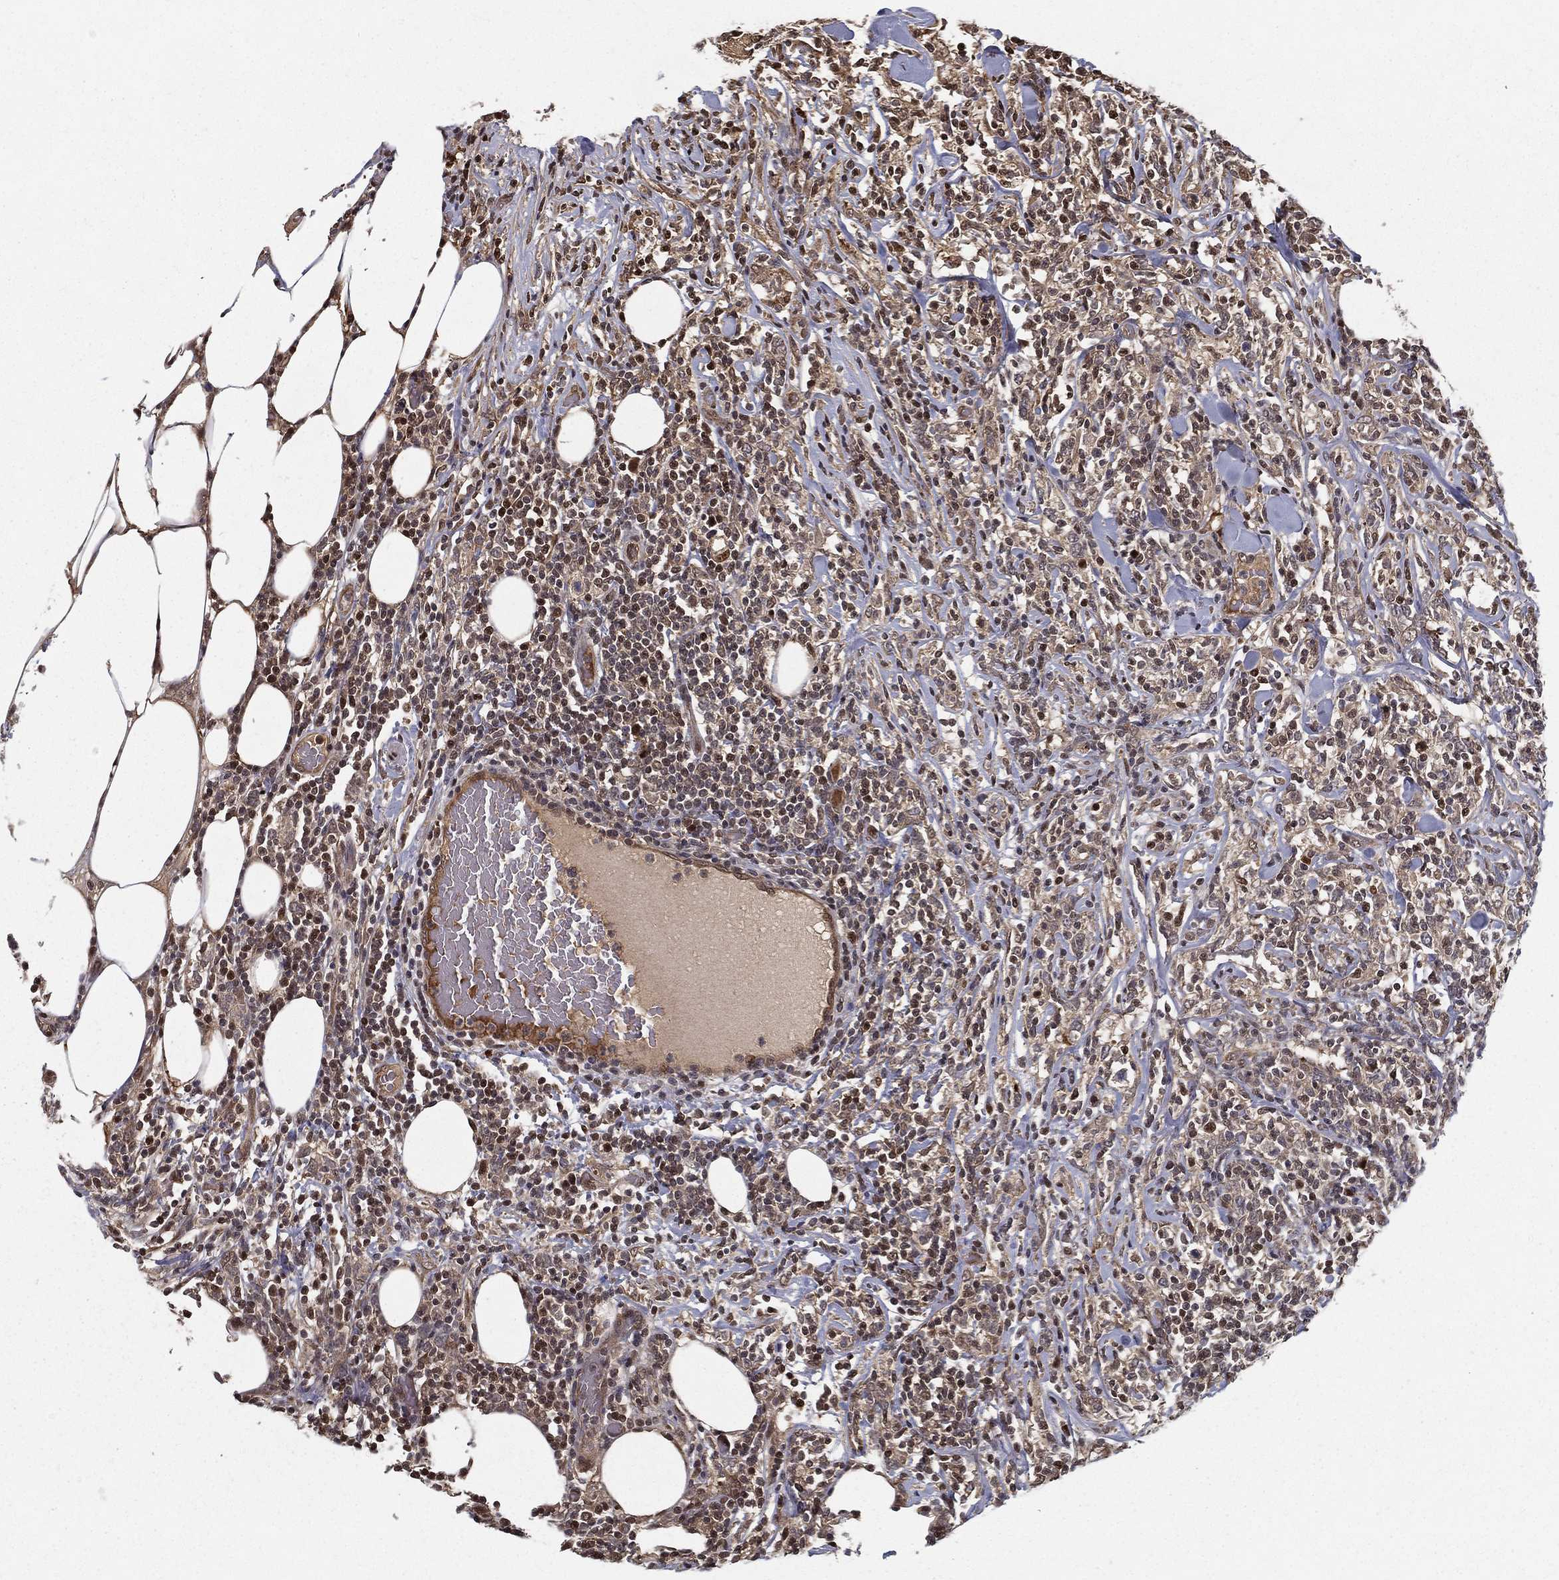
{"staining": {"intensity": "moderate", "quantity": "<25%", "location": "nuclear"}, "tissue": "lymphoma", "cell_type": "Tumor cells", "image_type": "cancer", "snomed": [{"axis": "morphology", "description": "Malignant lymphoma, non-Hodgkin's type, High grade"}, {"axis": "topography", "description": "Lymph node"}], "caption": "Immunohistochemistry photomicrograph of human high-grade malignant lymphoma, non-Hodgkin's type stained for a protein (brown), which shows low levels of moderate nuclear staining in approximately <25% of tumor cells.", "gene": "SLC6A6", "patient": {"sex": "female", "age": 84}}